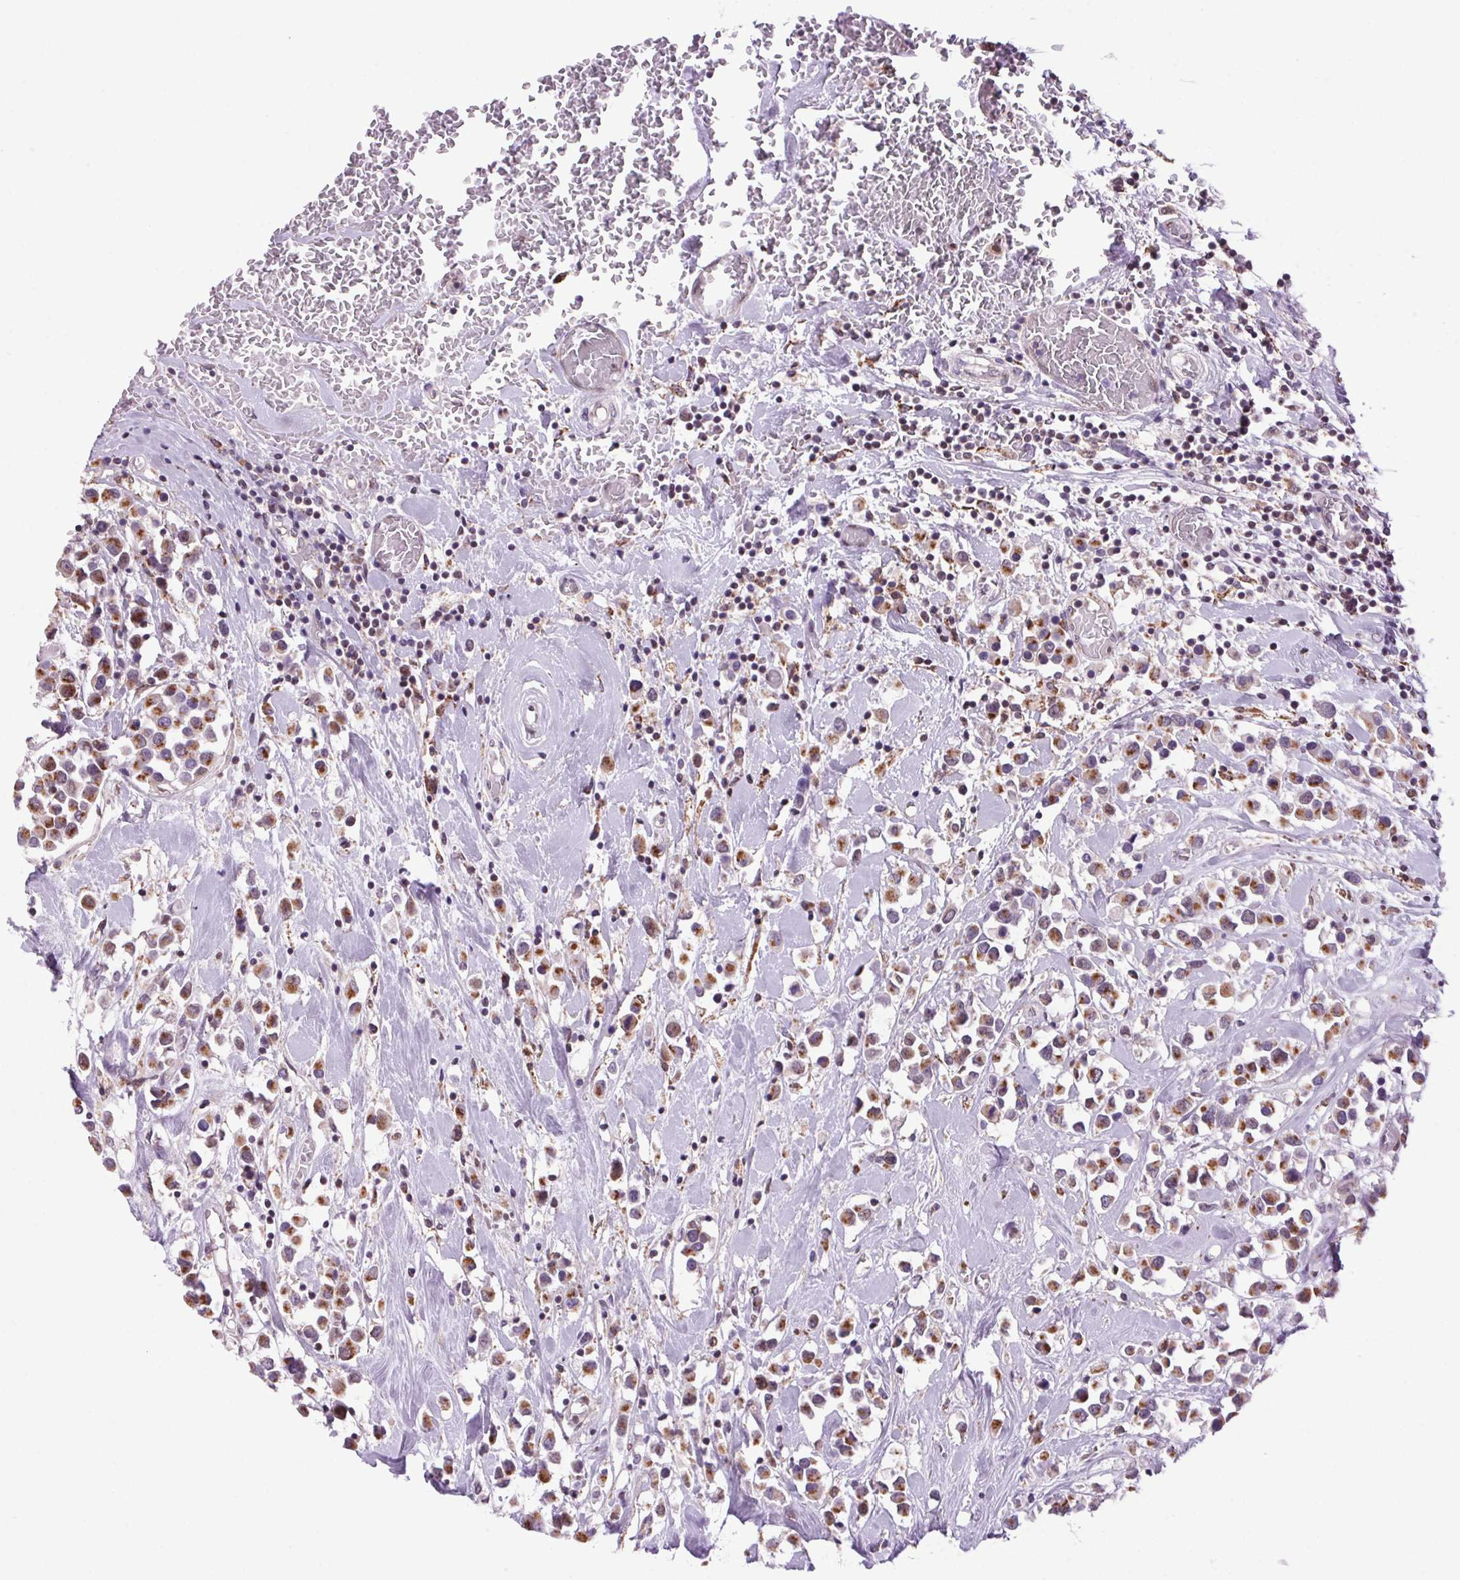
{"staining": {"intensity": "moderate", "quantity": ">75%", "location": "cytoplasmic/membranous"}, "tissue": "breast cancer", "cell_type": "Tumor cells", "image_type": "cancer", "snomed": [{"axis": "morphology", "description": "Duct carcinoma"}, {"axis": "topography", "description": "Breast"}], "caption": "Moderate cytoplasmic/membranous positivity is seen in approximately >75% of tumor cells in breast cancer. The protein is stained brown, and the nuclei are stained in blue (DAB (3,3'-diaminobenzidine) IHC with brightfield microscopy, high magnification).", "gene": "AKR1E2", "patient": {"sex": "female", "age": 61}}